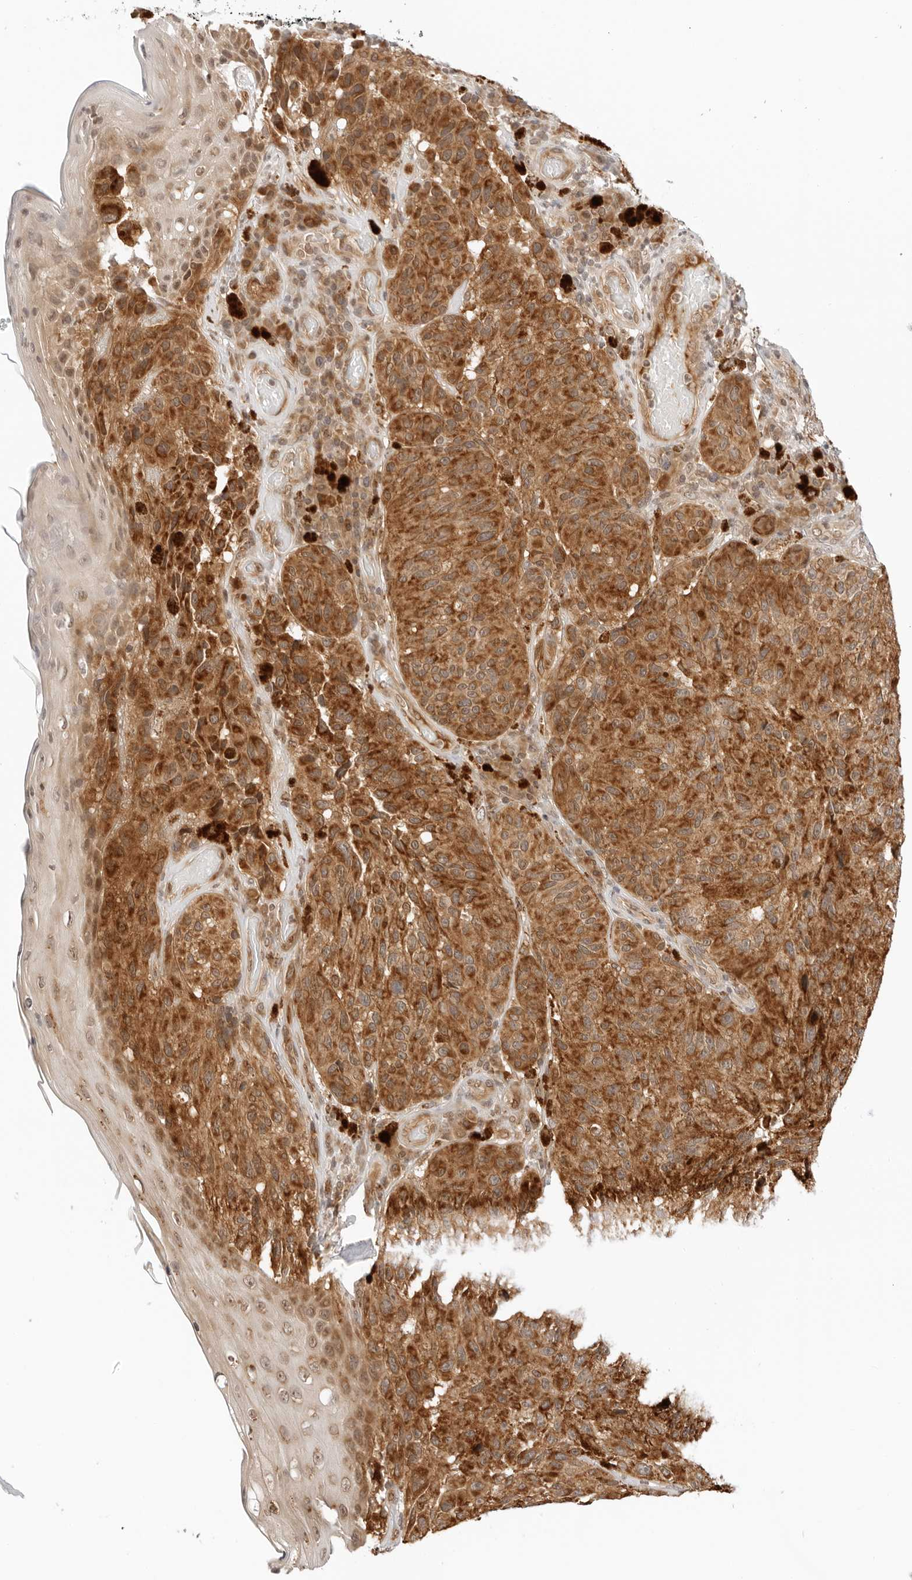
{"staining": {"intensity": "strong", "quantity": ">75%", "location": "cytoplasmic/membranous"}, "tissue": "melanoma", "cell_type": "Tumor cells", "image_type": "cancer", "snomed": [{"axis": "morphology", "description": "Malignant melanoma, NOS"}, {"axis": "topography", "description": "Skin"}], "caption": "This is an image of immunohistochemistry (IHC) staining of melanoma, which shows strong positivity in the cytoplasmic/membranous of tumor cells.", "gene": "RC3H1", "patient": {"sex": "female", "age": 73}}